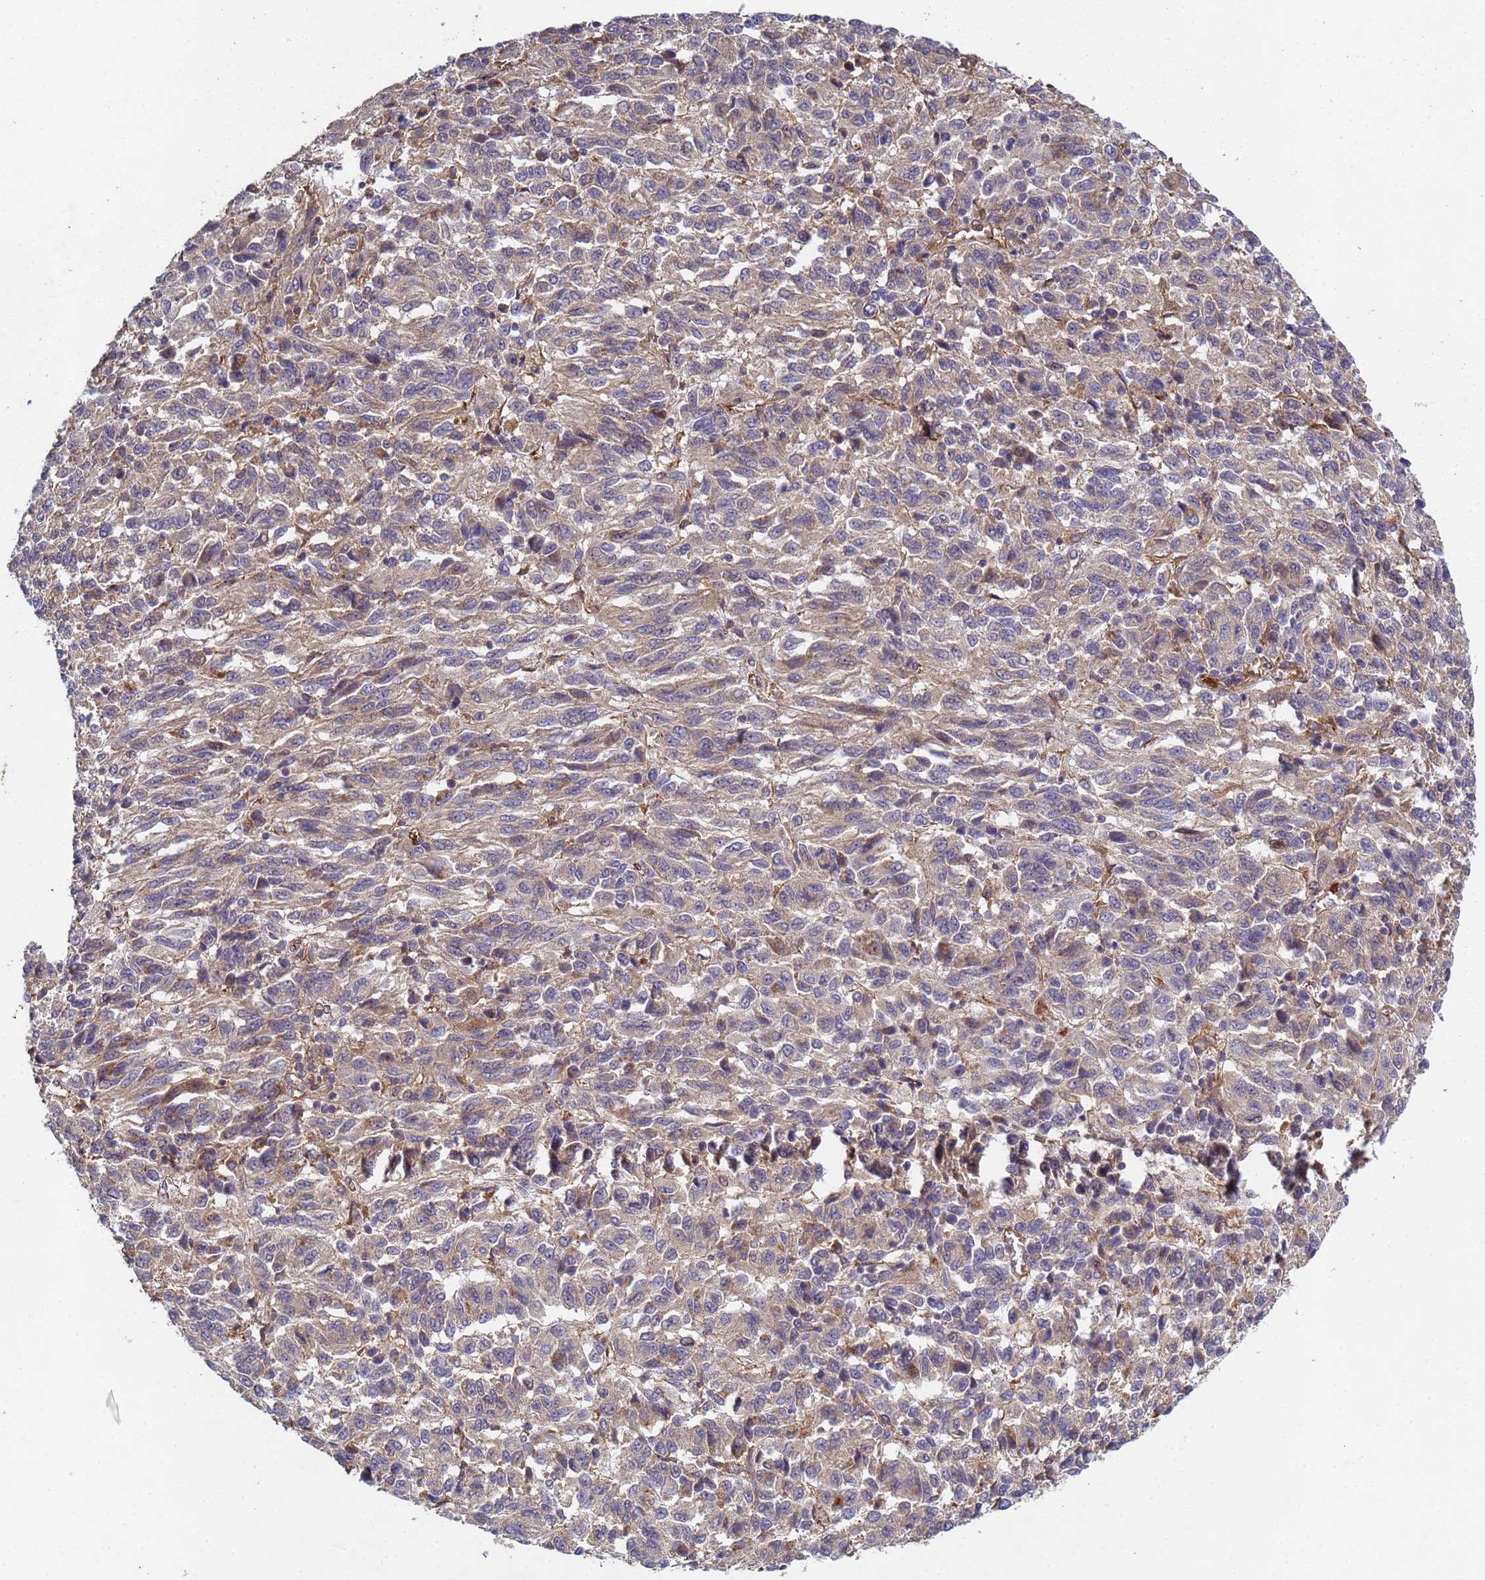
{"staining": {"intensity": "weak", "quantity": "25%-75%", "location": "cytoplasmic/membranous"}, "tissue": "melanoma", "cell_type": "Tumor cells", "image_type": "cancer", "snomed": [{"axis": "morphology", "description": "Malignant melanoma, Metastatic site"}, {"axis": "topography", "description": "Lung"}], "caption": "Protein staining shows weak cytoplasmic/membranous positivity in approximately 25%-75% of tumor cells in malignant melanoma (metastatic site). The staining was performed using DAB, with brown indicating positive protein expression. Nuclei are stained blue with hematoxylin.", "gene": "C8orf34", "patient": {"sex": "male", "age": 64}}